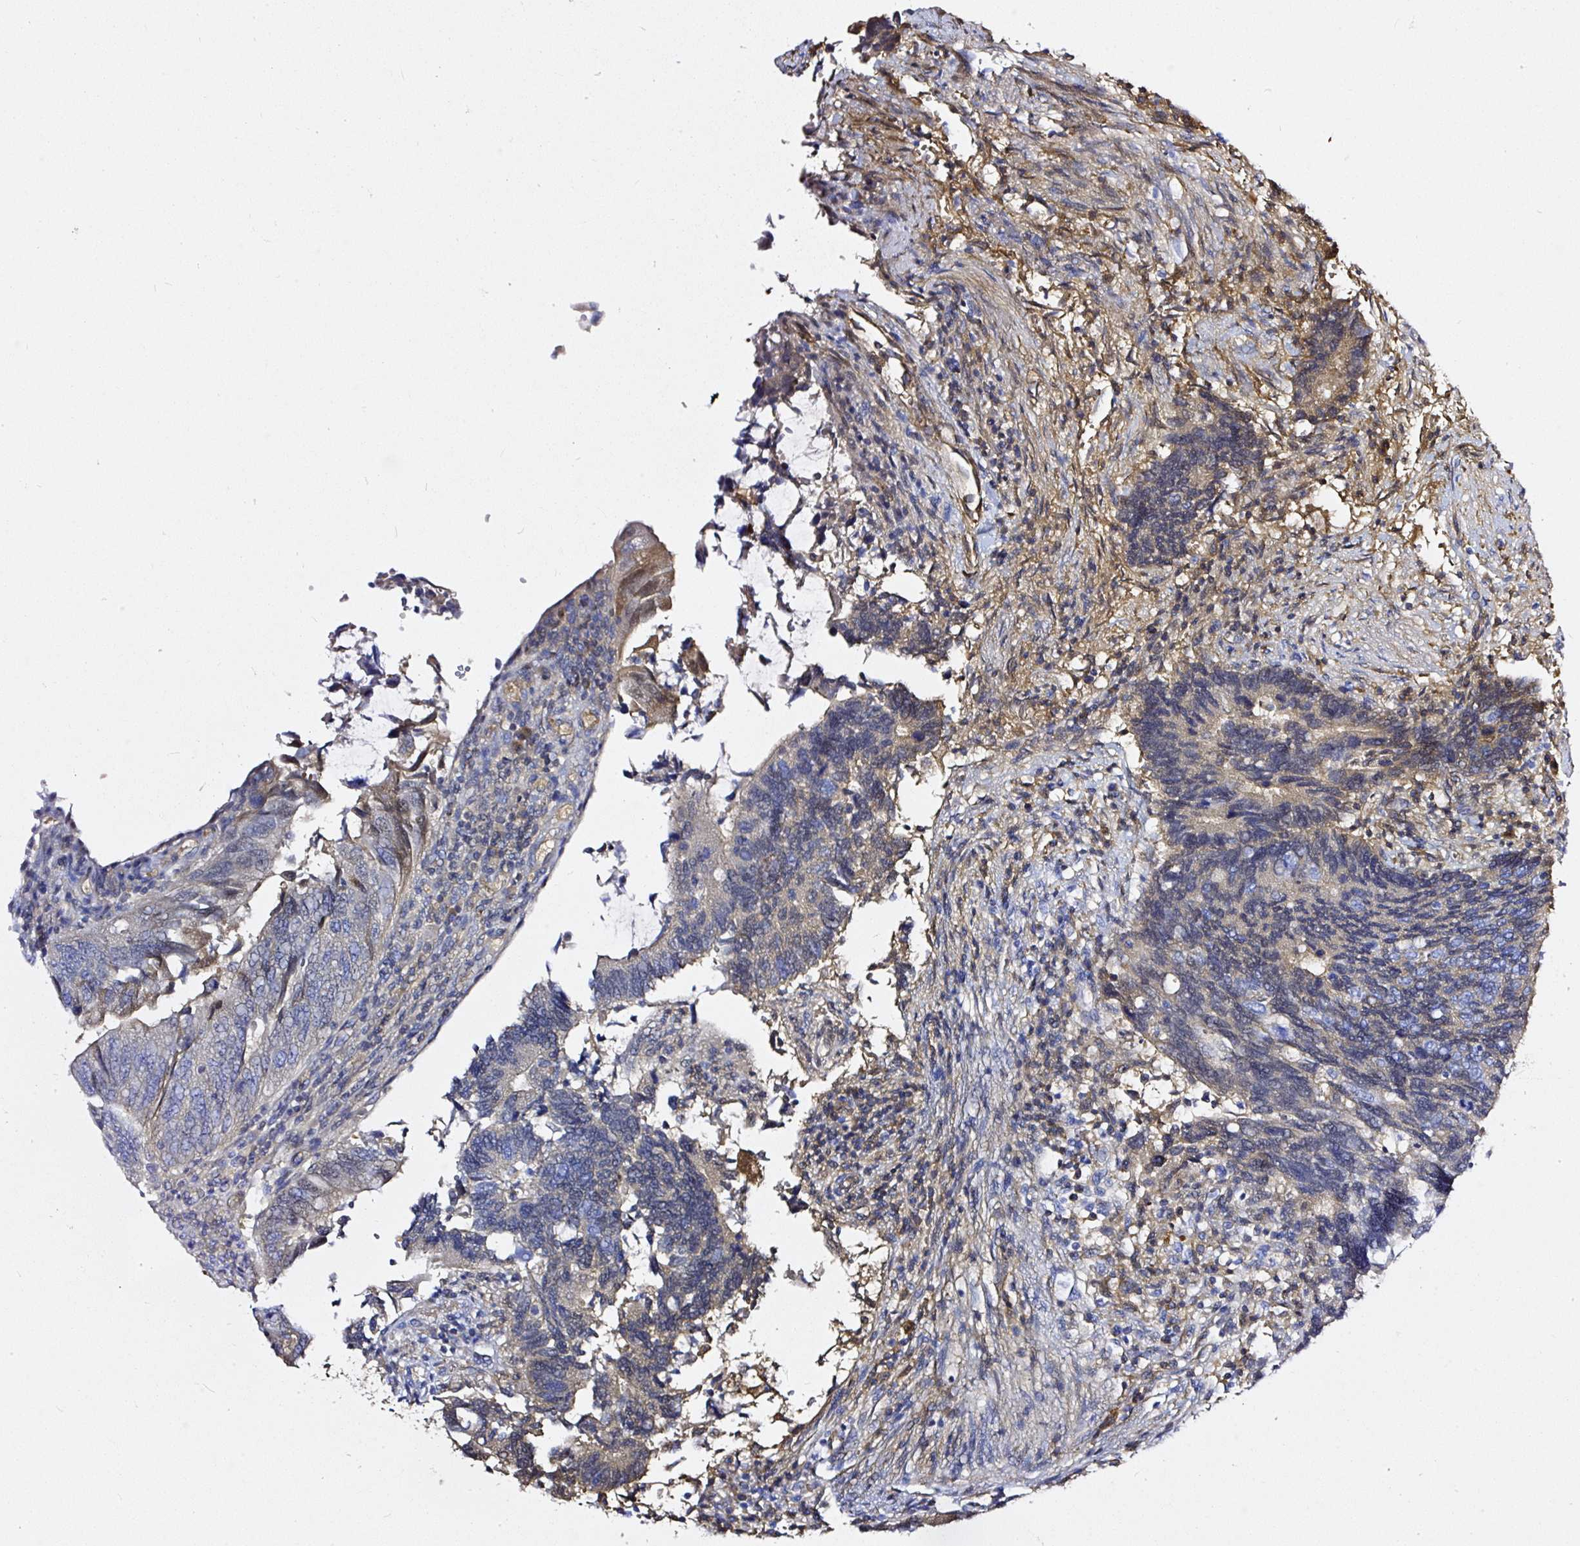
{"staining": {"intensity": "weak", "quantity": "<25%", "location": "cytoplasmic/membranous"}, "tissue": "colorectal cancer", "cell_type": "Tumor cells", "image_type": "cancer", "snomed": [{"axis": "morphology", "description": "Adenocarcinoma, NOS"}, {"axis": "topography", "description": "Colon"}], "caption": "Photomicrograph shows no significant protein positivity in tumor cells of colorectal adenocarcinoma.", "gene": "CLEC3B", "patient": {"sex": "male", "age": 87}}